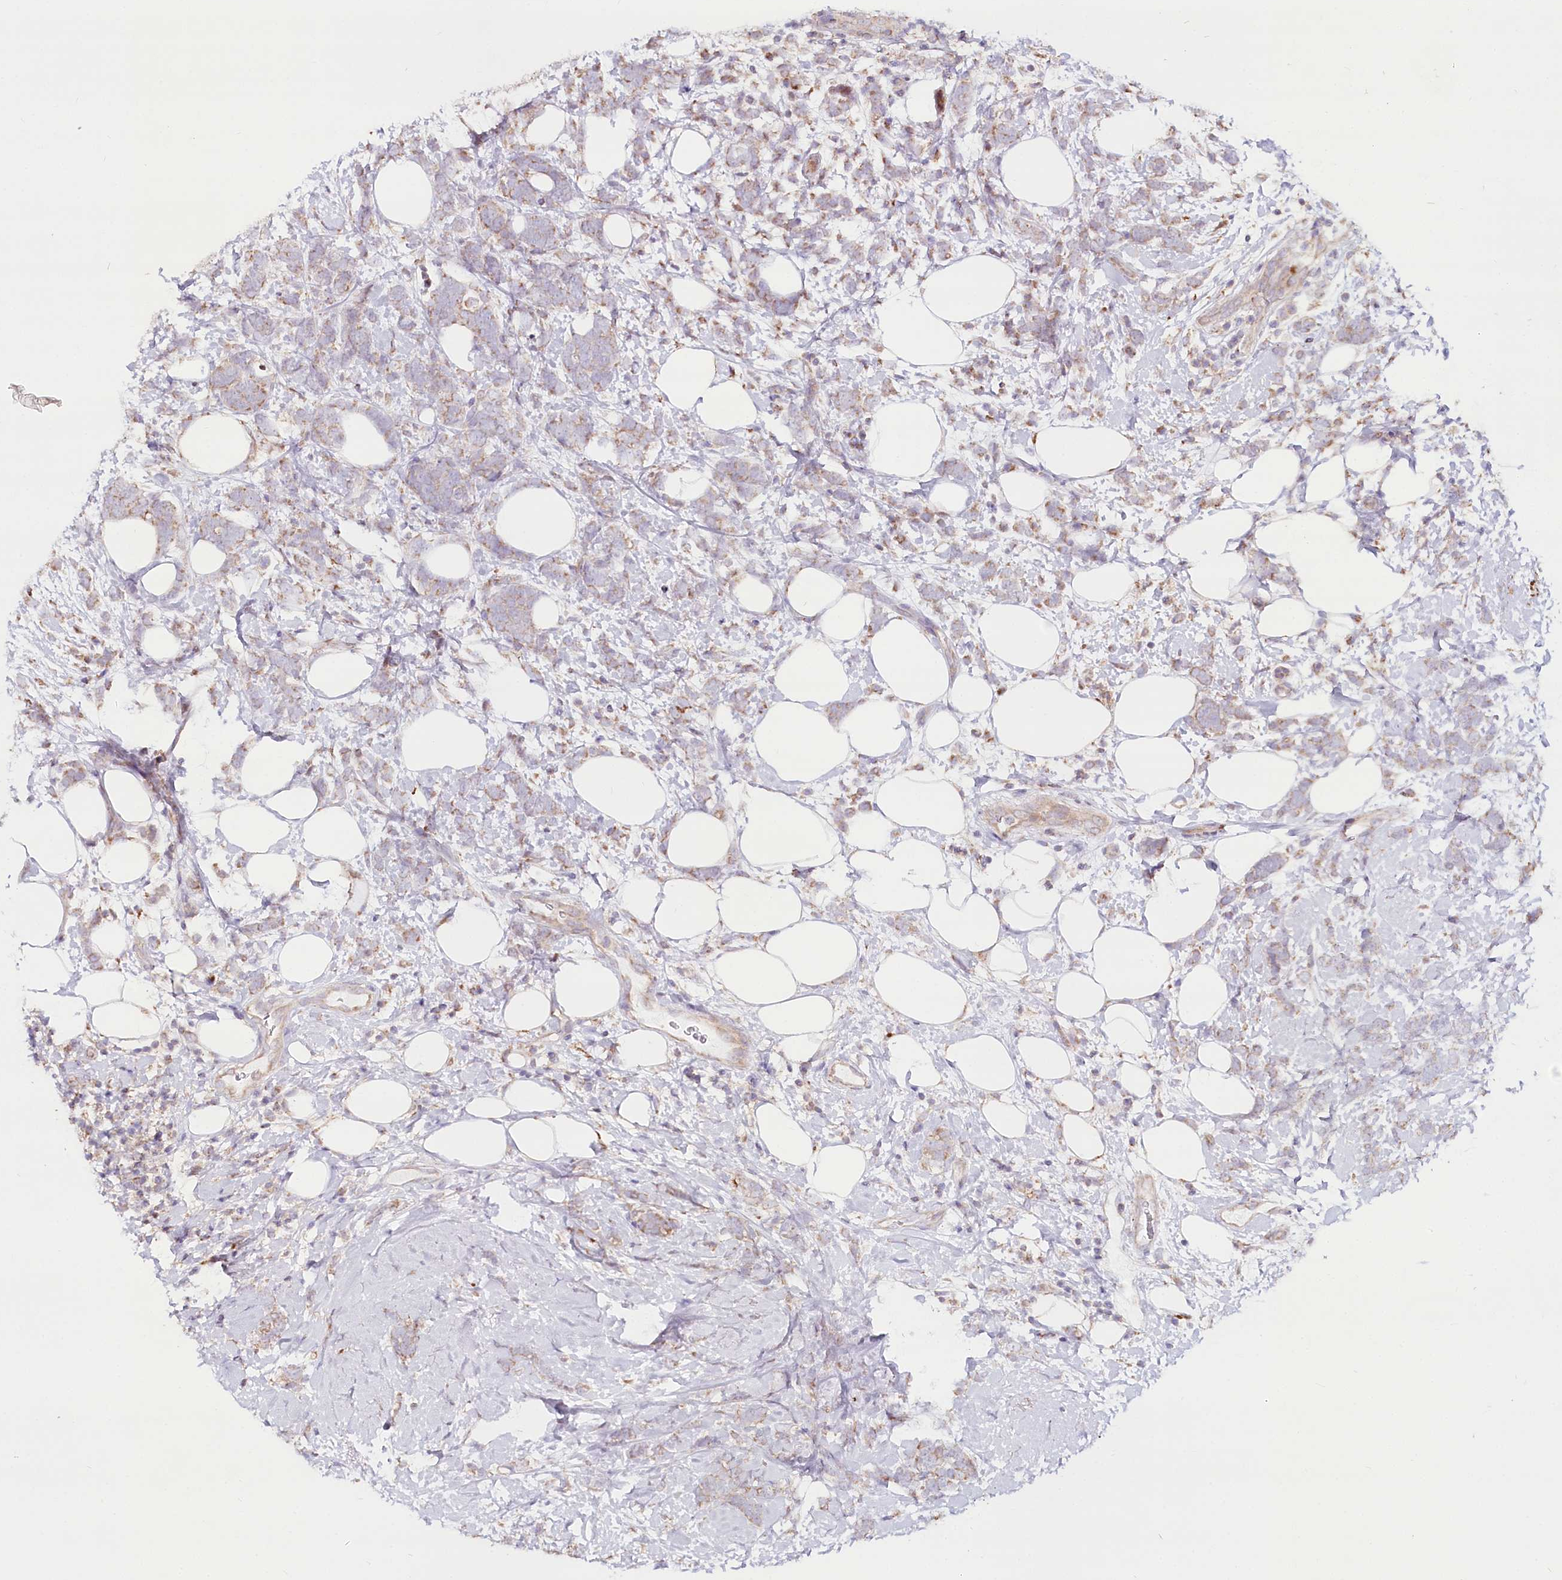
{"staining": {"intensity": "weak", "quantity": ">75%", "location": "cytoplasmic/membranous"}, "tissue": "breast cancer", "cell_type": "Tumor cells", "image_type": "cancer", "snomed": [{"axis": "morphology", "description": "Lobular carcinoma"}, {"axis": "topography", "description": "Breast"}], "caption": "A histopathology image of human breast cancer stained for a protein displays weak cytoplasmic/membranous brown staining in tumor cells. (brown staining indicates protein expression, while blue staining denotes nuclei).", "gene": "TASOR2", "patient": {"sex": "female", "age": 58}}